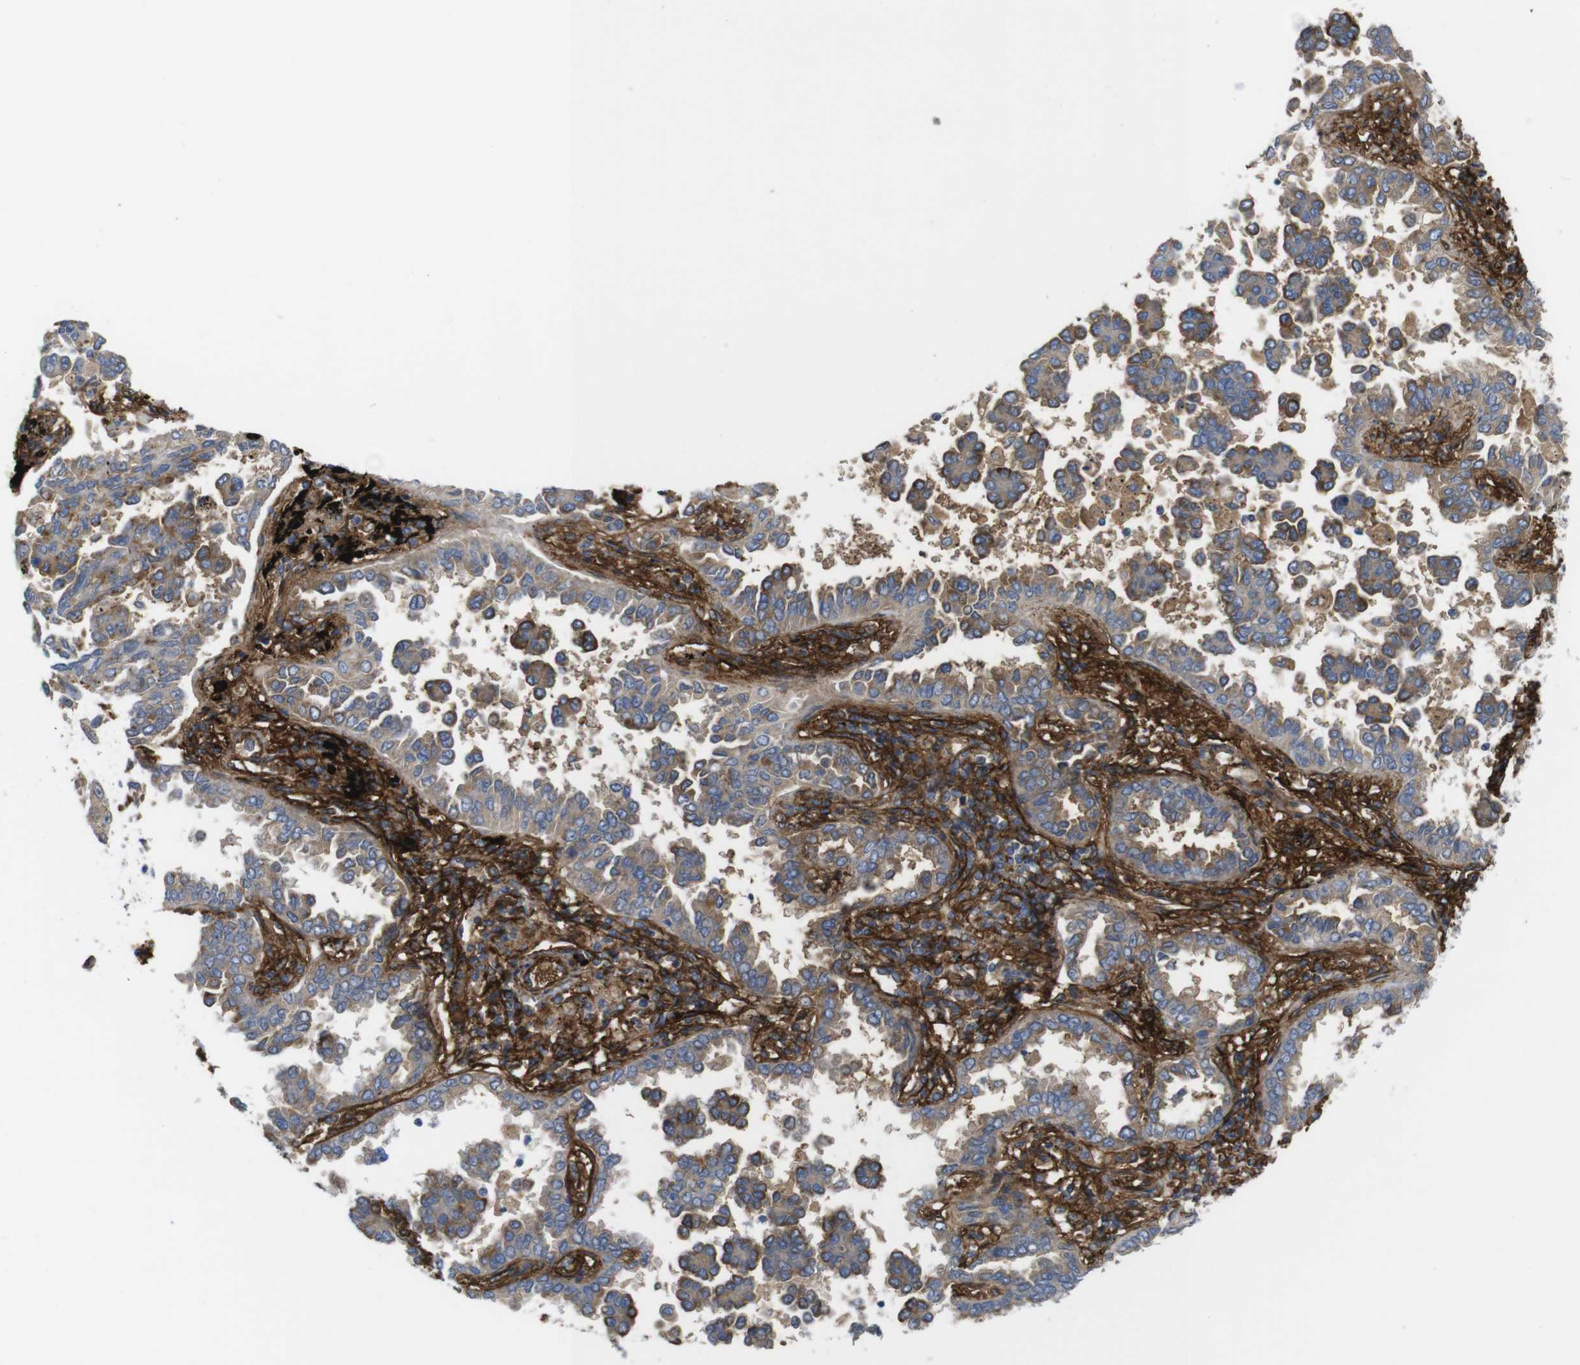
{"staining": {"intensity": "weak", "quantity": ">75%", "location": "cytoplasmic/membranous"}, "tissue": "lung cancer", "cell_type": "Tumor cells", "image_type": "cancer", "snomed": [{"axis": "morphology", "description": "Normal tissue, NOS"}, {"axis": "morphology", "description": "Adenocarcinoma, NOS"}, {"axis": "topography", "description": "Lung"}], "caption": "About >75% of tumor cells in human lung adenocarcinoma show weak cytoplasmic/membranous protein staining as visualized by brown immunohistochemical staining.", "gene": "CYBRD1", "patient": {"sex": "male", "age": 59}}